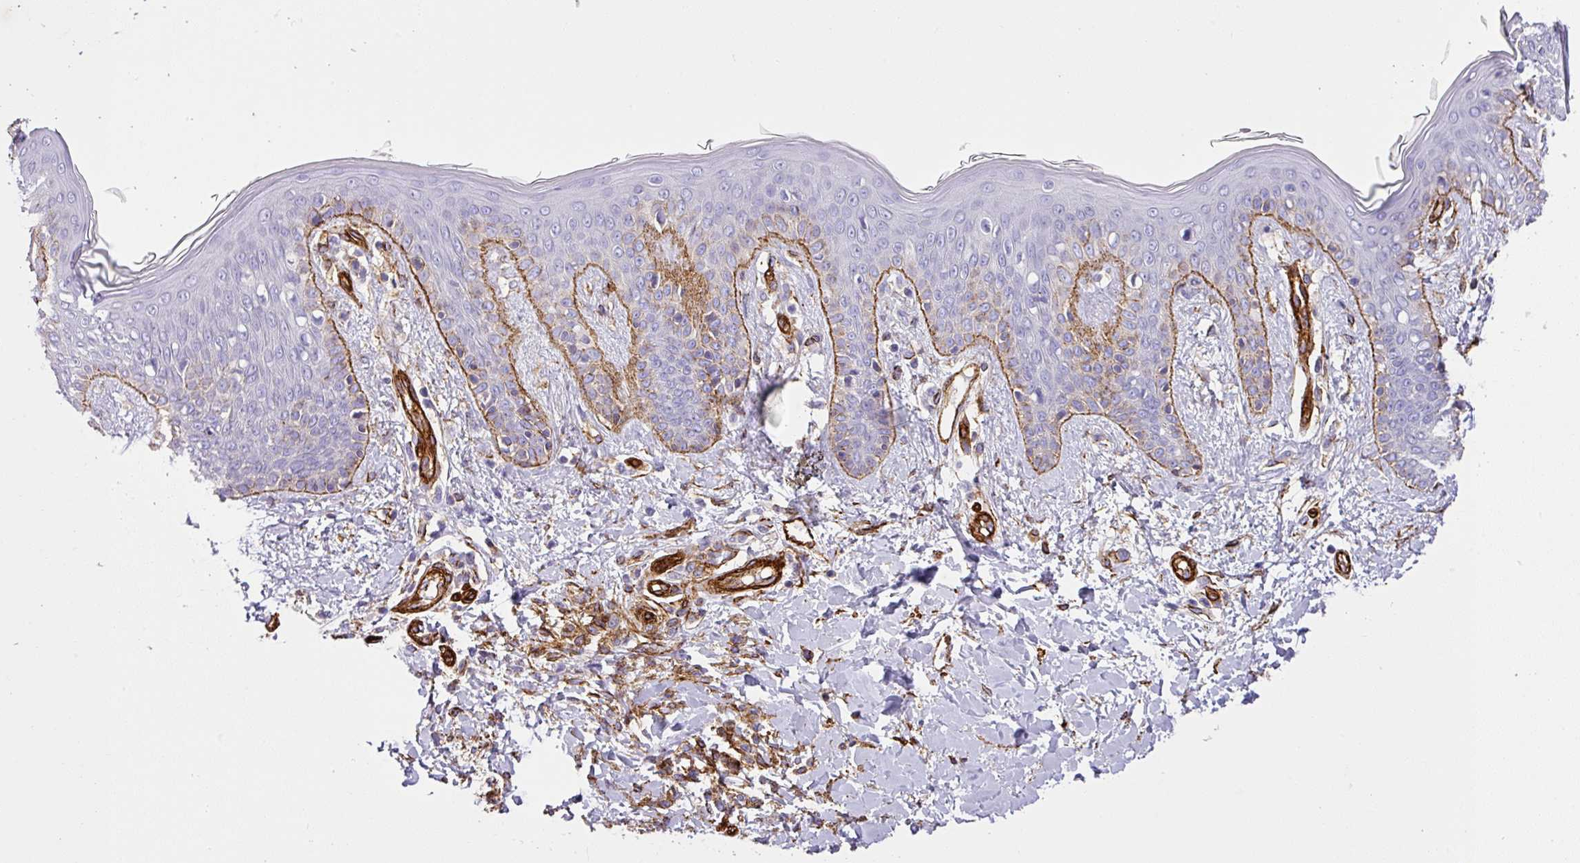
{"staining": {"intensity": "strong", "quantity": ">75%", "location": "cytoplasmic/membranous"}, "tissue": "skin", "cell_type": "Fibroblasts", "image_type": "normal", "snomed": [{"axis": "morphology", "description": "Normal tissue, NOS"}, {"axis": "topography", "description": "Skin"}], "caption": "A high-resolution histopathology image shows IHC staining of normal skin, which demonstrates strong cytoplasmic/membranous positivity in approximately >75% of fibroblasts.", "gene": "SLC25A17", "patient": {"sex": "male", "age": 16}}